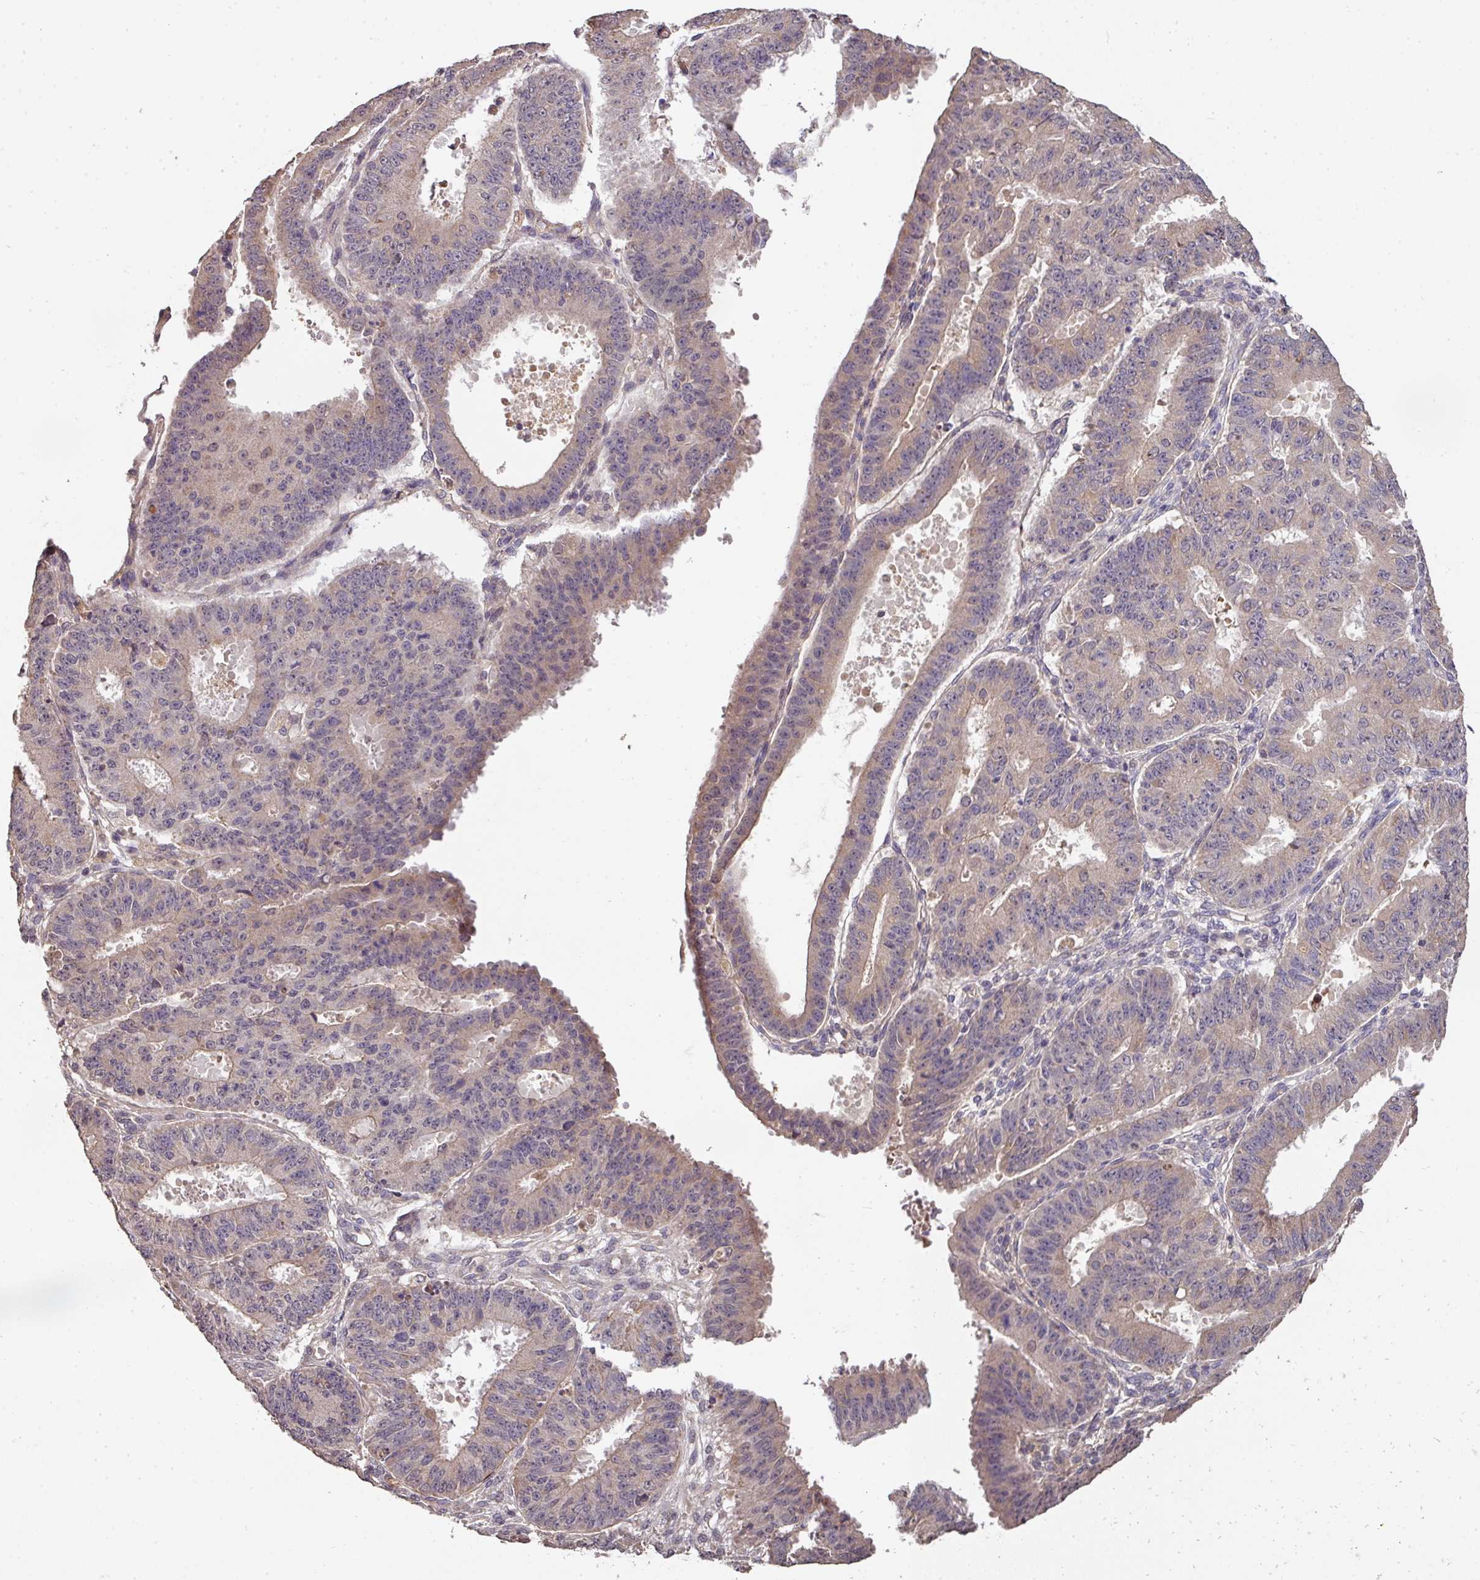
{"staining": {"intensity": "weak", "quantity": "25%-75%", "location": "cytoplasmic/membranous"}, "tissue": "ovarian cancer", "cell_type": "Tumor cells", "image_type": "cancer", "snomed": [{"axis": "morphology", "description": "Carcinoma, endometroid"}, {"axis": "topography", "description": "Appendix"}, {"axis": "topography", "description": "Ovary"}], "caption": "Immunohistochemistry (IHC) (DAB) staining of ovarian cancer reveals weak cytoplasmic/membranous protein expression in about 25%-75% of tumor cells.", "gene": "ACVR2B", "patient": {"sex": "female", "age": 42}}